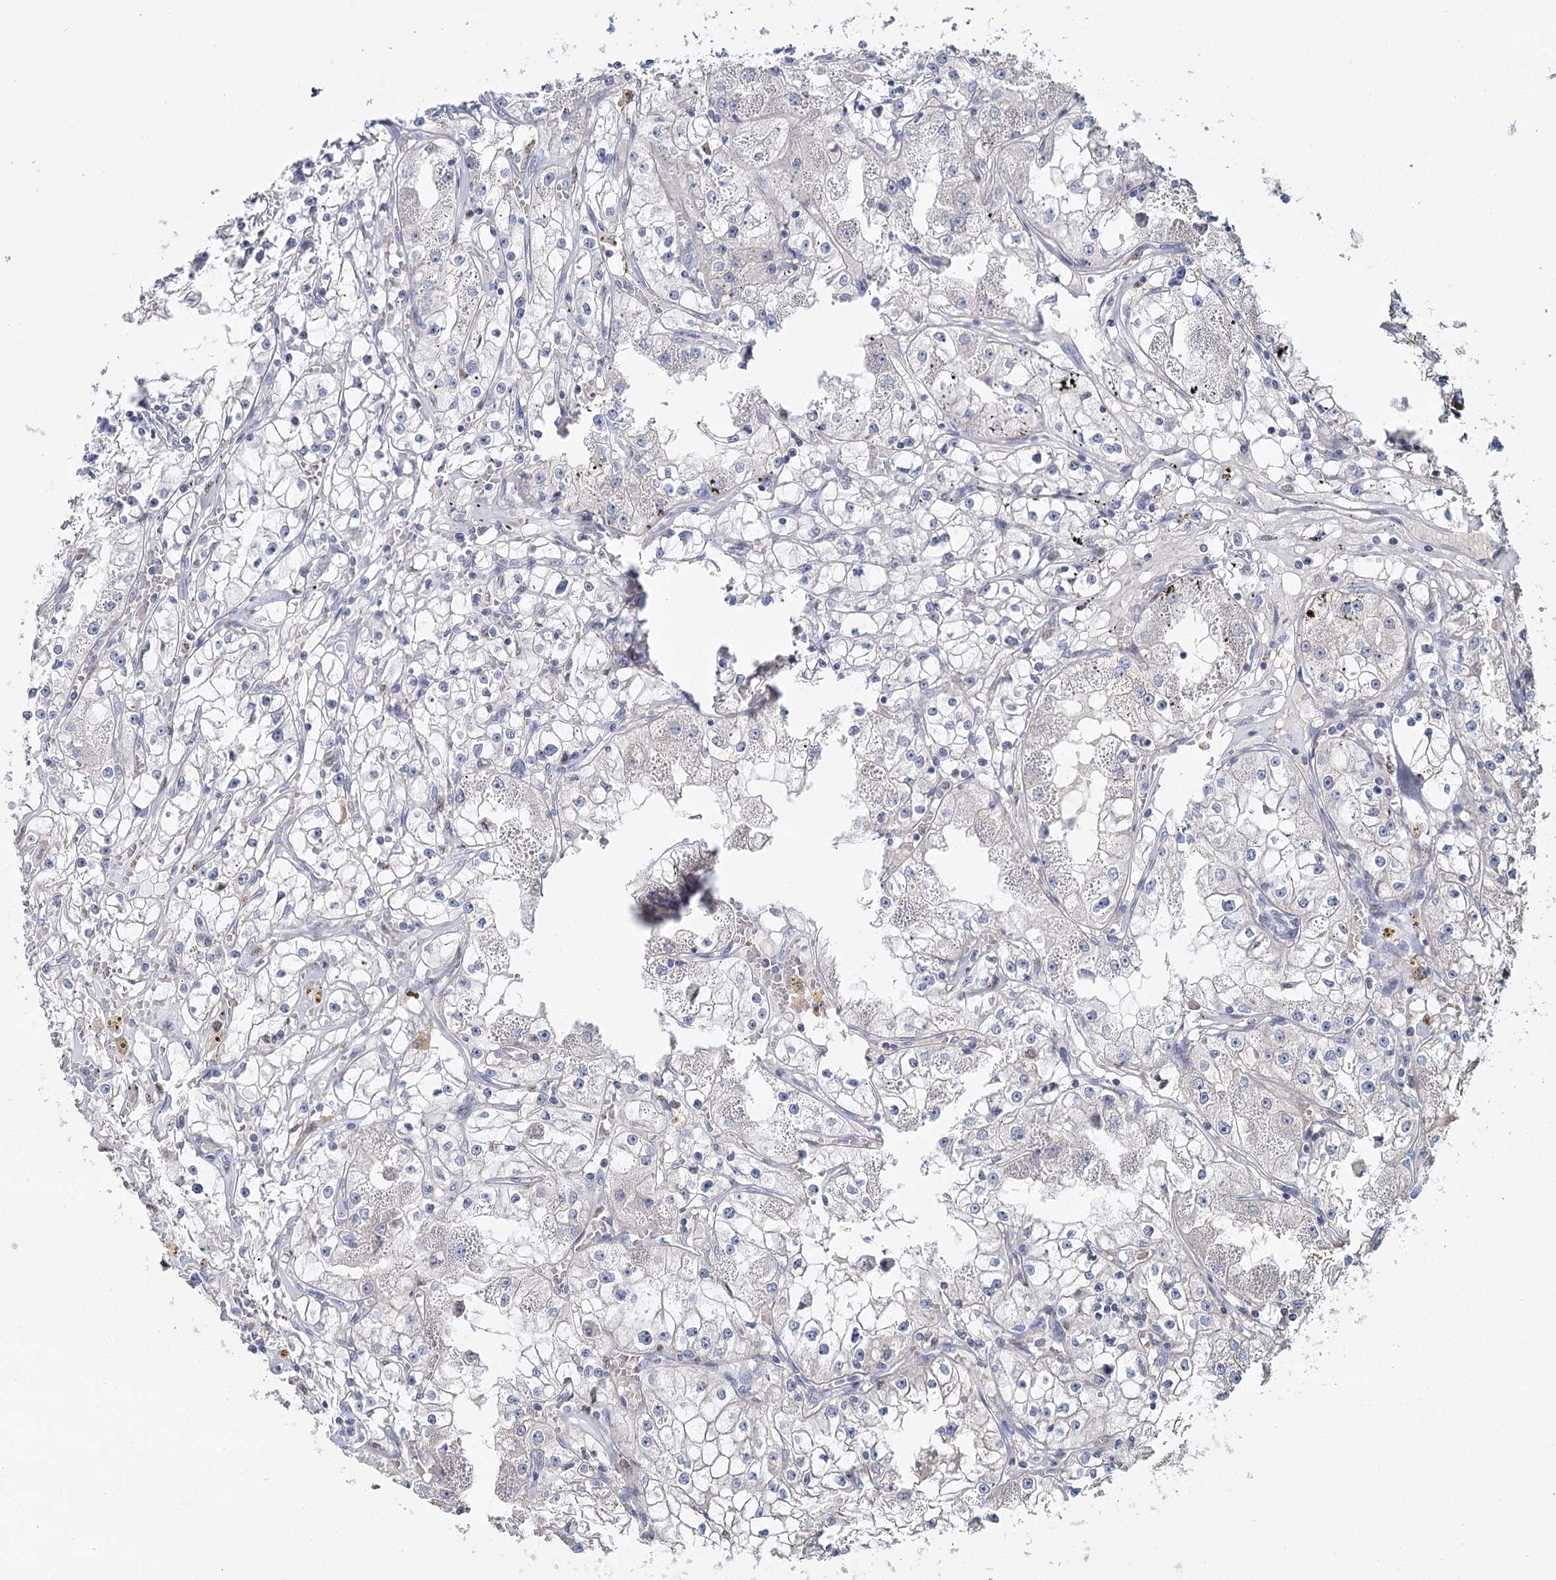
{"staining": {"intensity": "negative", "quantity": "none", "location": "none"}, "tissue": "renal cancer", "cell_type": "Tumor cells", "image_type": "cancer", "snomed": [{"axis": "morphology", "description": "Adenocarcinoma, NOS"}, {"axis": "topography", "description": "Kidney"}], "caption": "A high-resolution micrograph shows immunohistochemistry (IHC) staining of renal cancer, which exhibits no significant expression in tumor cells.", "gene": "IGSF3", "patient": {"sex": "male", "age": 56}}